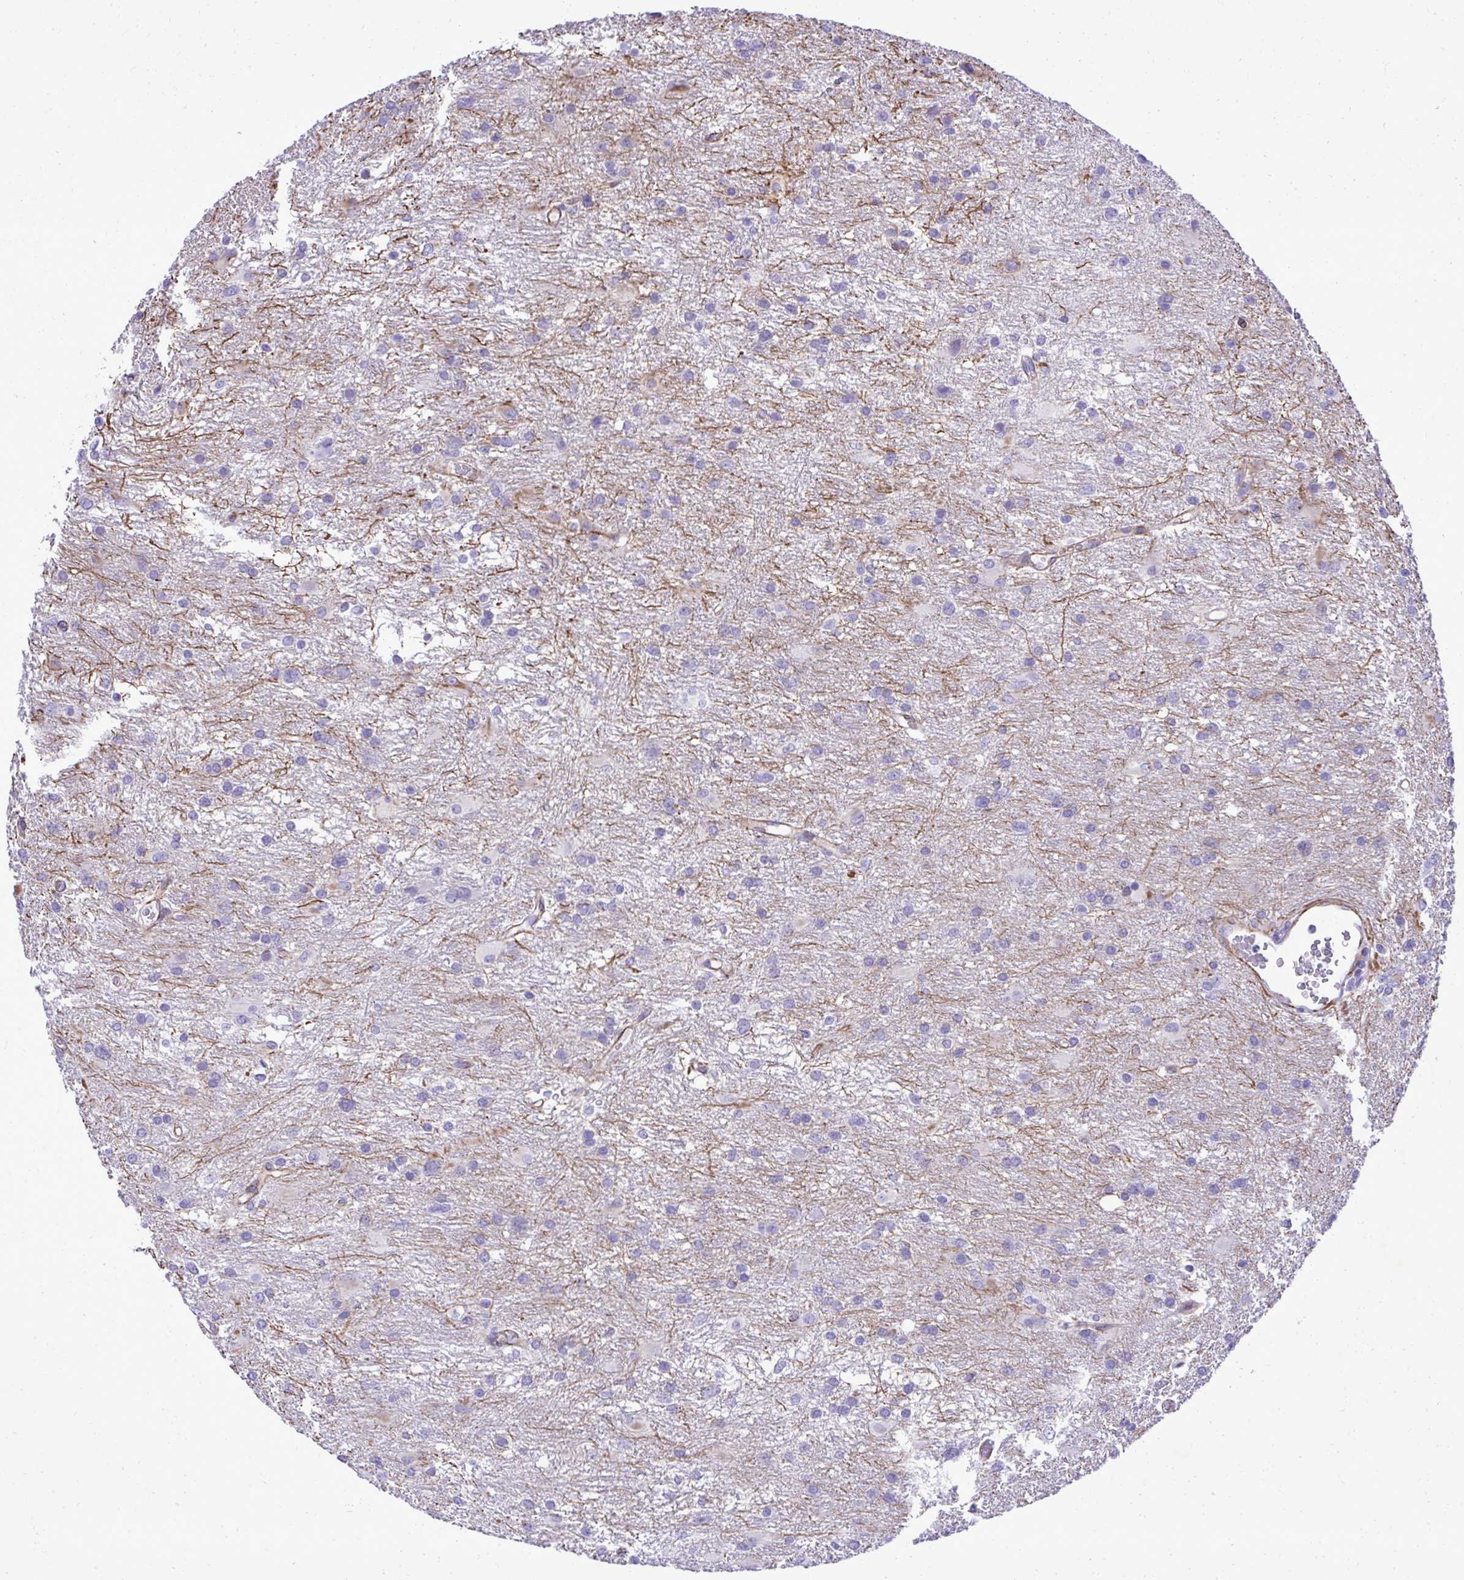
{"staining": {"intensity": "negative", "quantity": "none", "location": "none"}, "tissue": "glioma", "cell_type": "Tumor cells", "image_type": "cancer", "snomed": [{"axis": "morphology", "description": "Glioma, malignant, High grade"}, {"axis": "topography", "description": "Brain"}], "caption": "Immunohistochemistry (IHC) photomicrograph of glioma stained for a protein (brown), which exhibits no positivity in tumor cells.", "gene": "PITPNM3", "patient": {"sex": "male", "age": 53}}